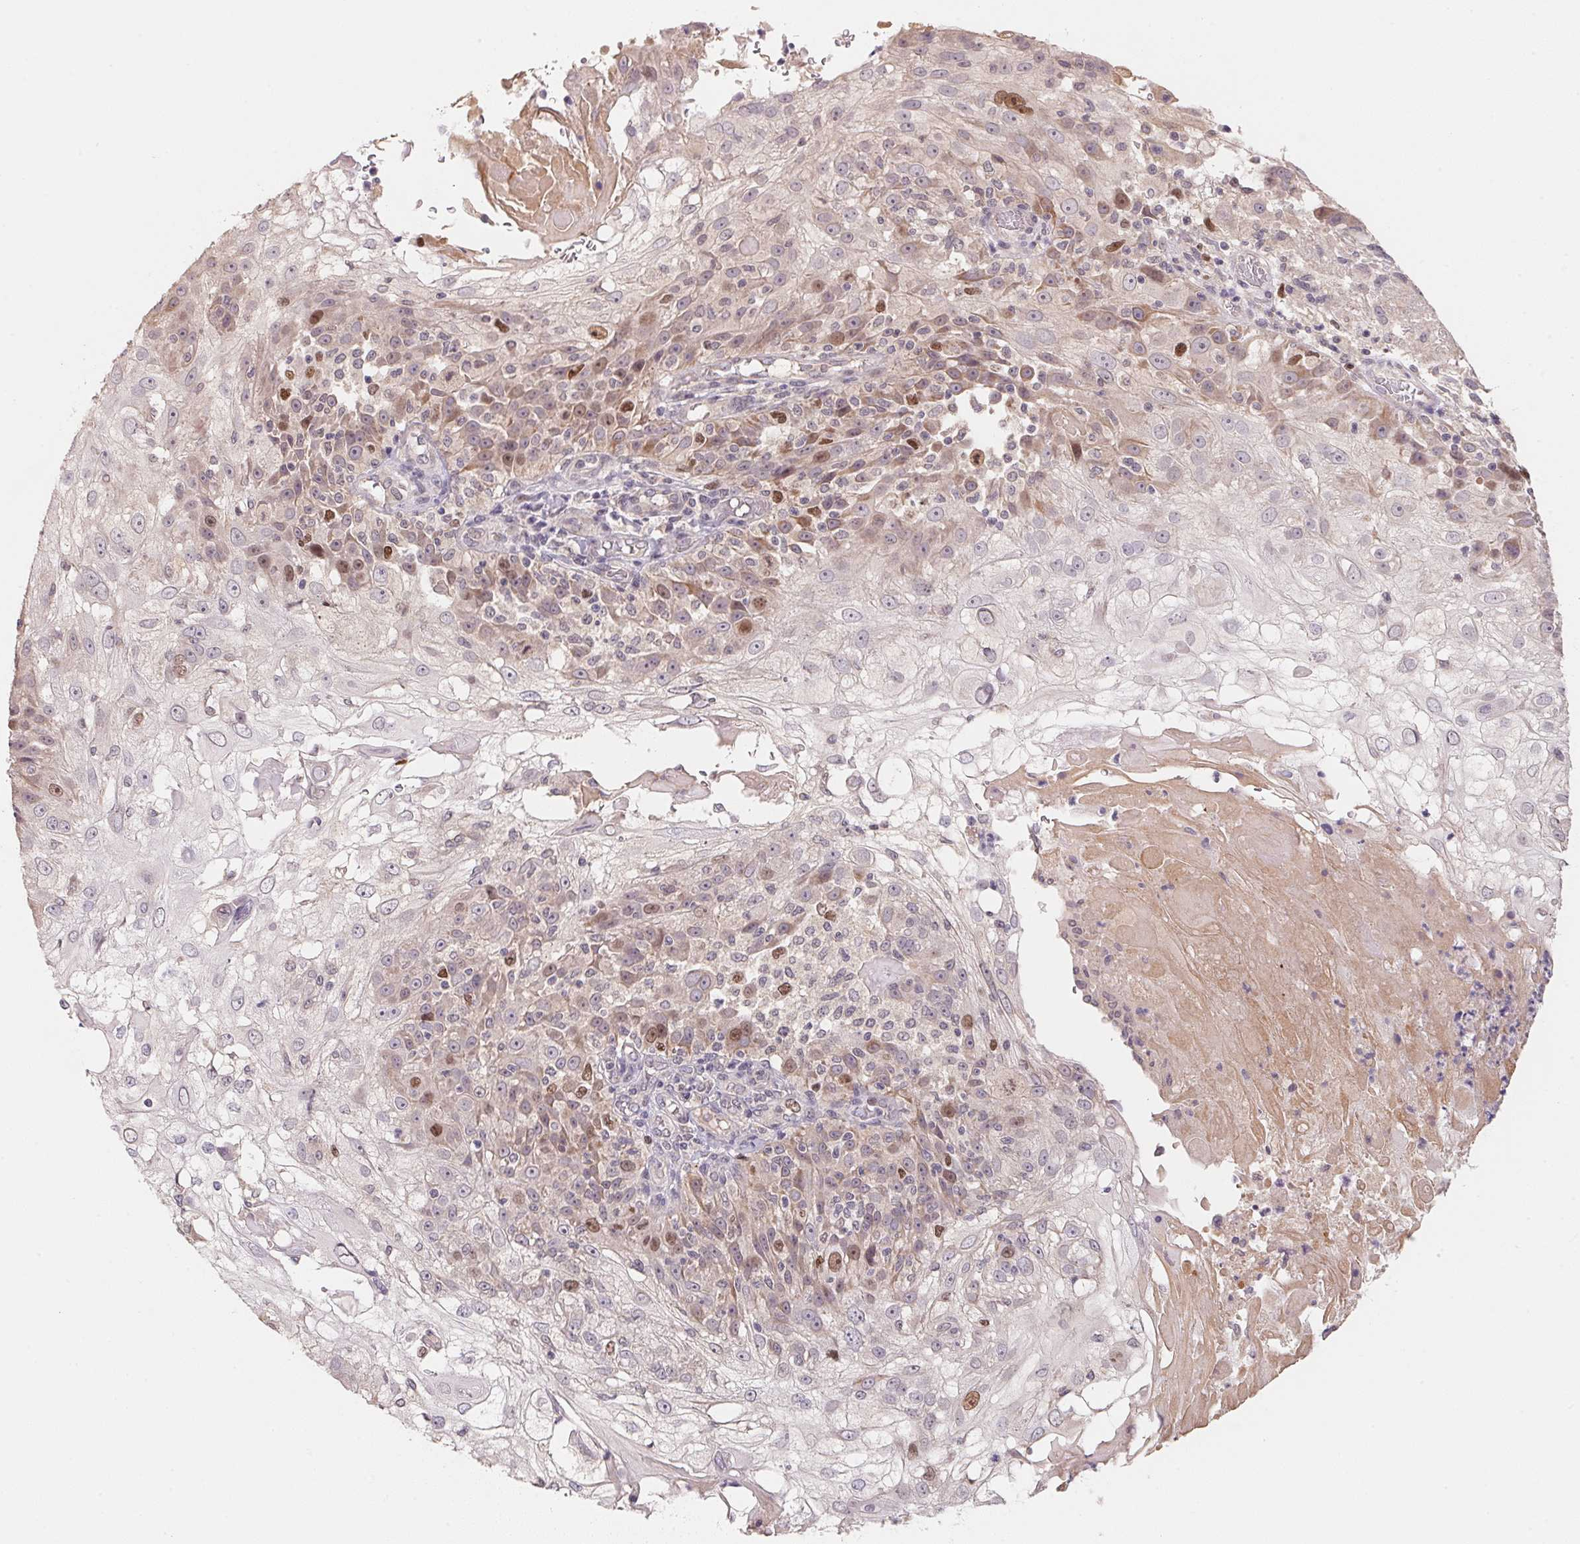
{"staining": {"intensity": "moderate", "quantity": "<25%", "location": "nuclear"}, "tissue": "skin cancer", "cell_type": "Tumor cells", "image_type": "cancer", "snomed": [{"axis": "morphology", "description": "Normal tissue, NOS"}, {"axis": "morphology", "description": "Squamous cell carcinoma, NOS"}, {"axis": "topography", "description": "Skin"}], "caption": "Squamous cell carcinoma (skin) stained with a brown dye reveals moderate nuclear positive expression in approximately <25% of tumor cells.", "gene": "KIFC1", "patient": {"sex": "female", "age": 83}}